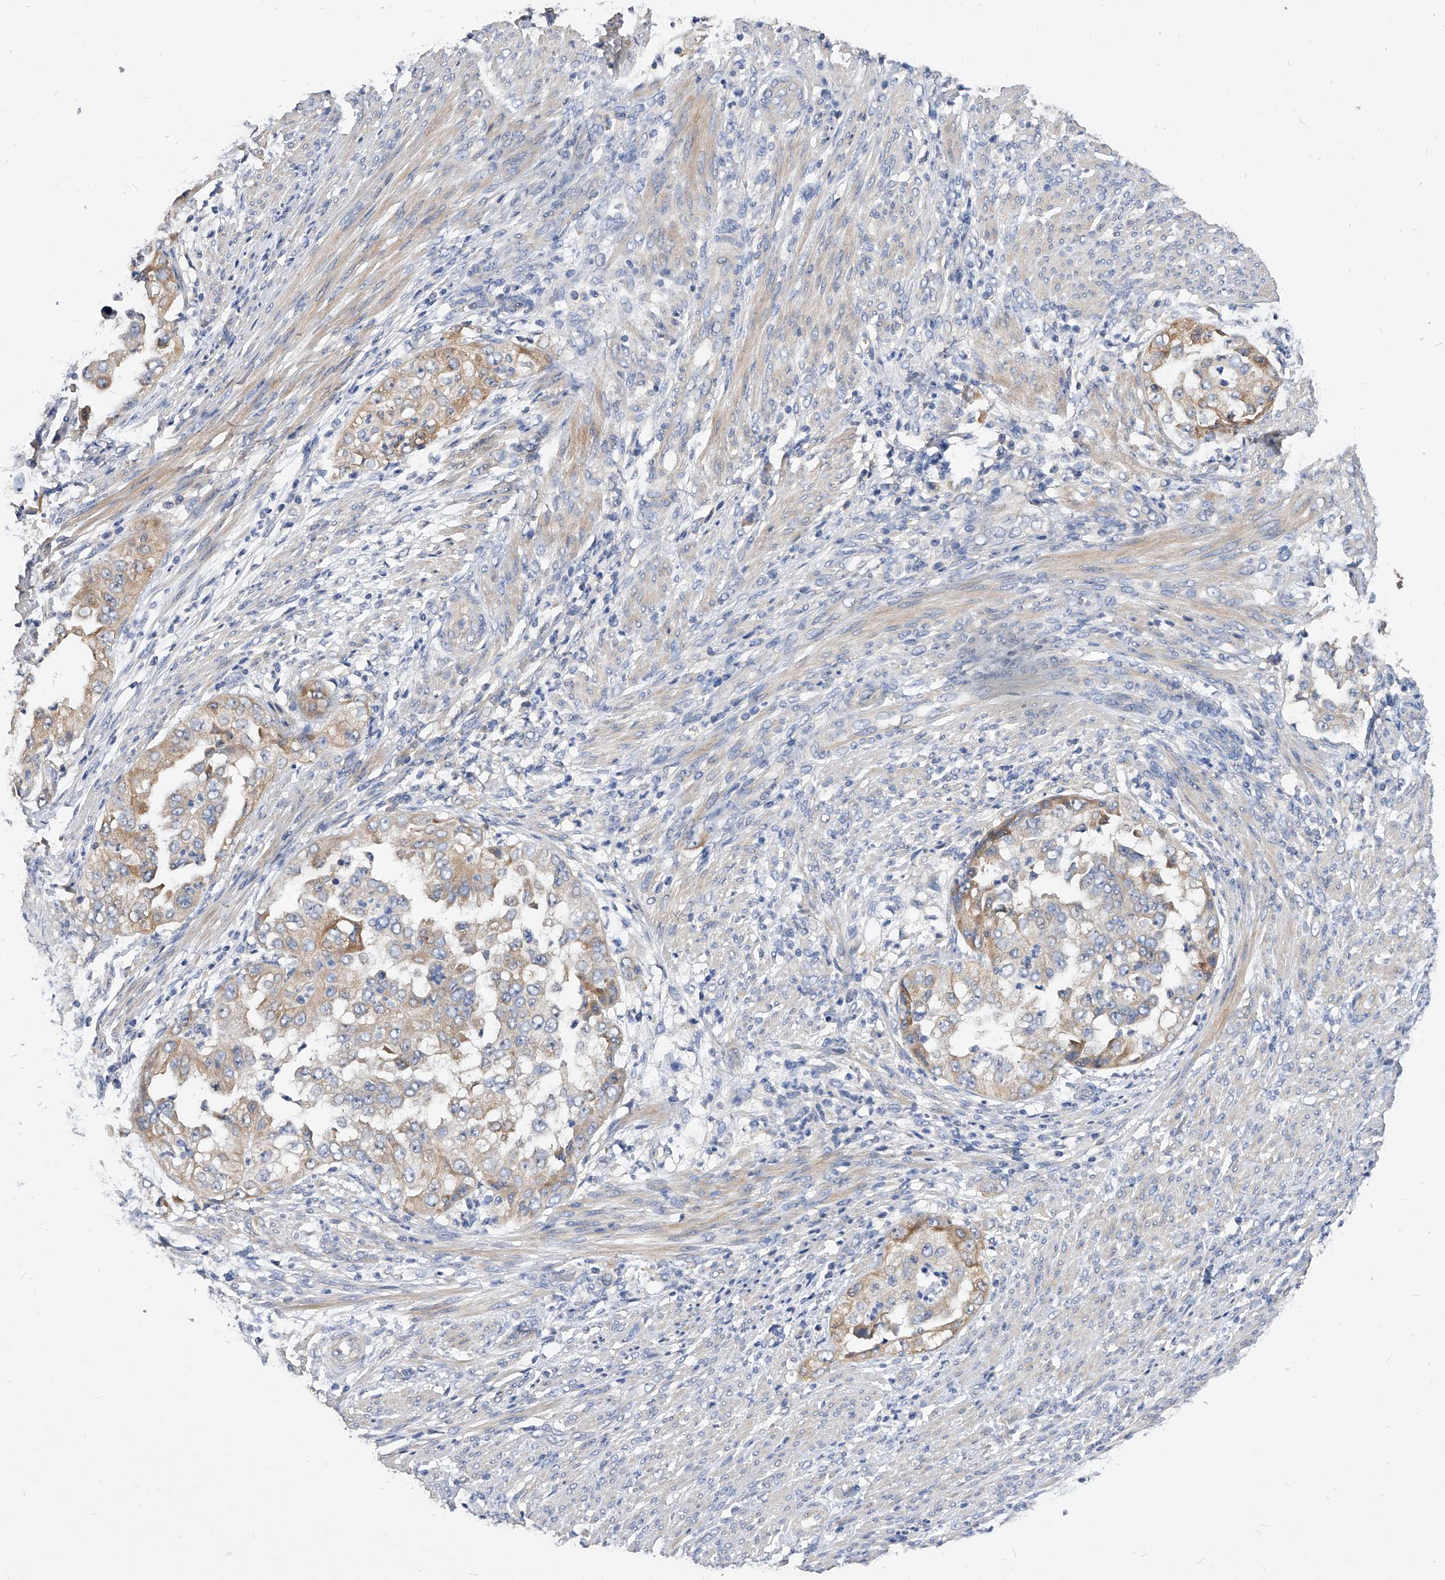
{"staining": {"intensity": "weak", "quantity": "25%-75%", "location": "cytoplasmic/membranous"}, "tissue": "endometrial cancer", "cell_type": "Tumor cells", "image_type": "cancer", "snomed": [{"axis": "morphology", "description": "Adenocarcinoma, NOS"}, {"axis": "topography", "description": "Endometrium"}], "caption": "Endometrial adenocarcinoma stained for a protein (brown) shows weak cytoplasmic/membranous positive expression in approximately 25%-75% of tumor cells.", "gene": "ARL4C", "patient": {"sex": "female", "age": 85}}